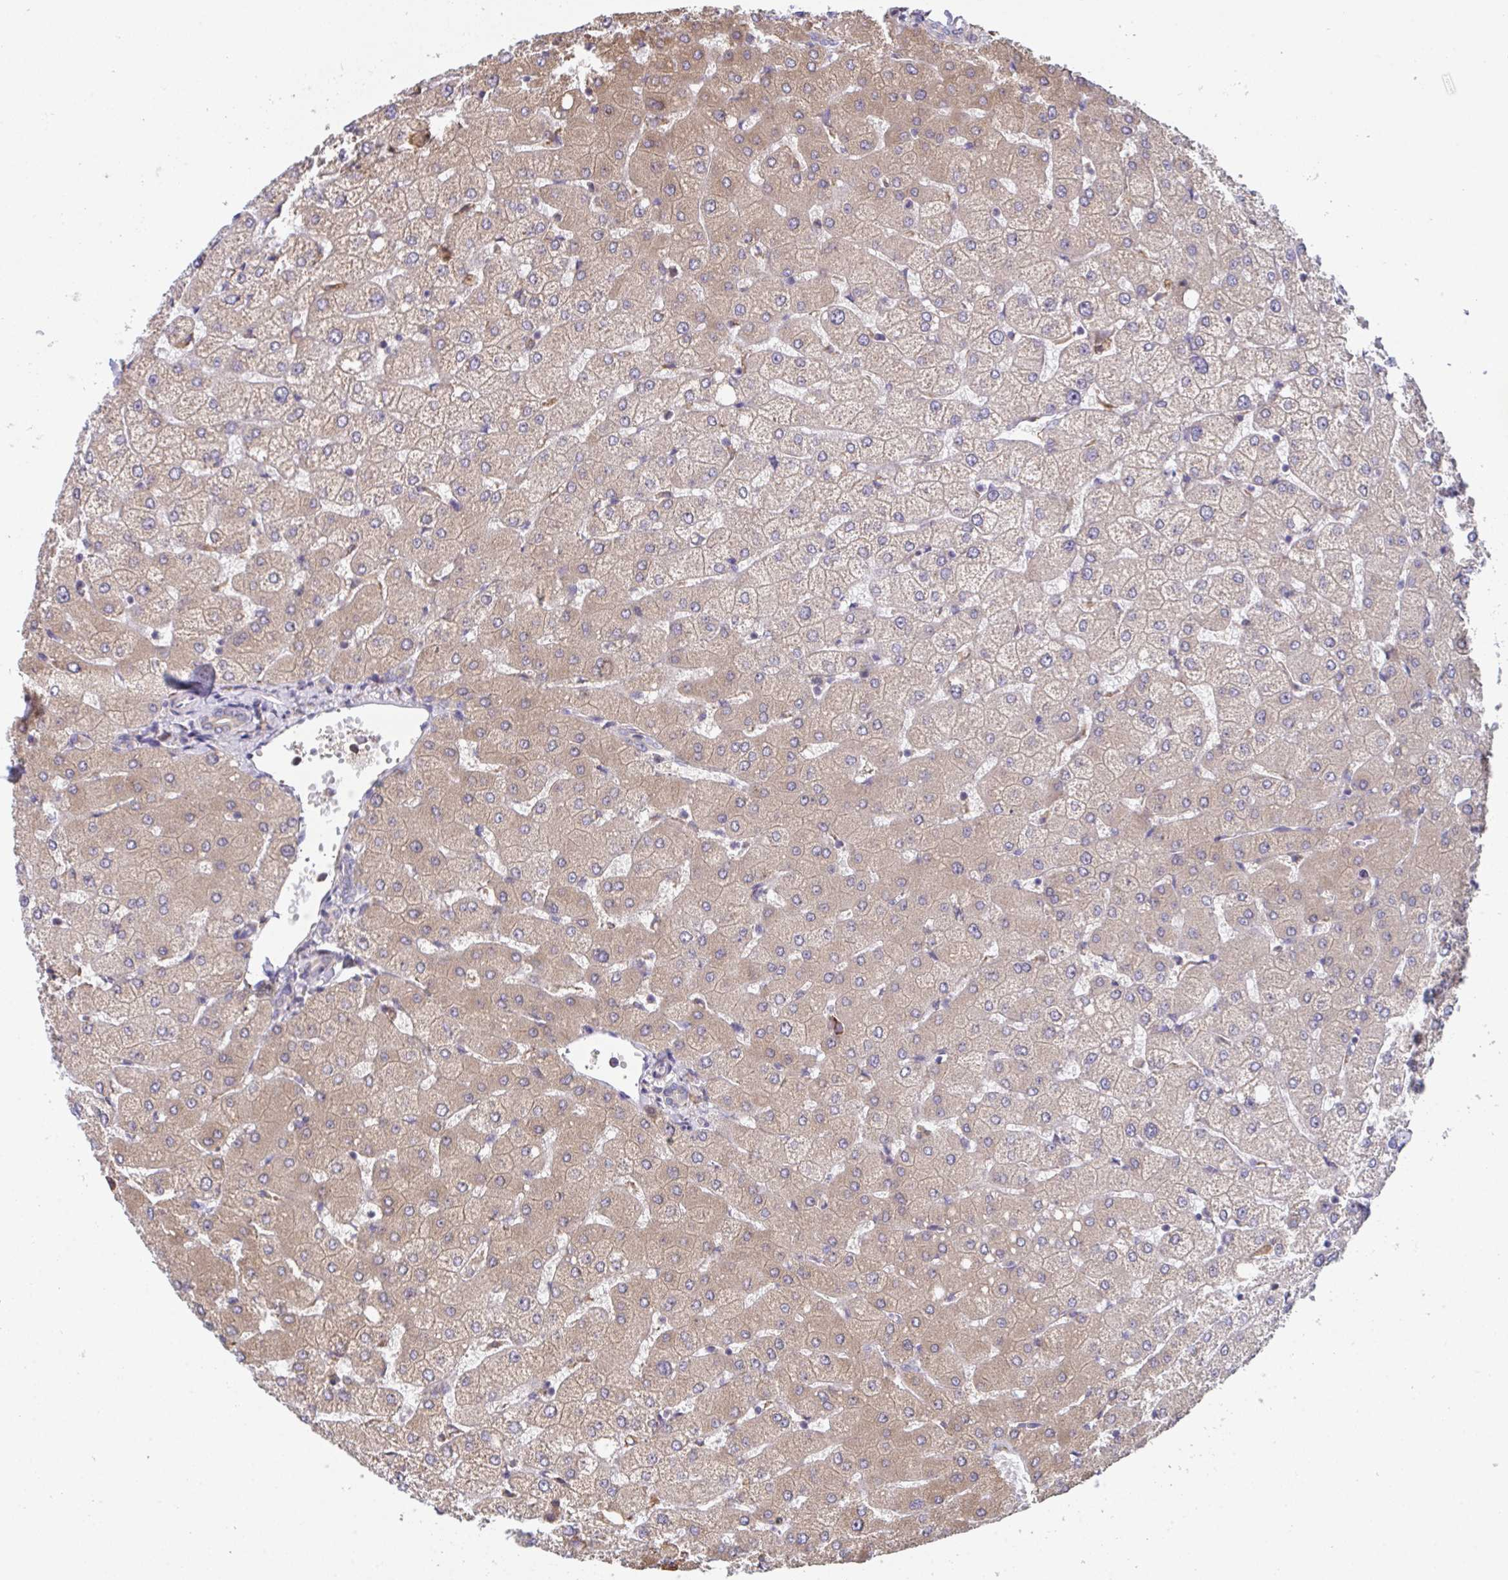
{"staining": {"intensity": "negative", "quantity": "none", "location": "none"}, "tissue": "liver", "cell_type": "Cholangiocytes", "image_type": "normal", "snomed": [{"axis": "morphology", "description": "Normal tissue, NOS"}, {"axis": "topography", "description": "Liver"}], "caption": "This is an immunohistochemistry (IHC) histopathology image of normal liver. There is no staining in cholangiocytes.", "gene": "MYMK", "patient": {"sex": "female", "age": 54}}